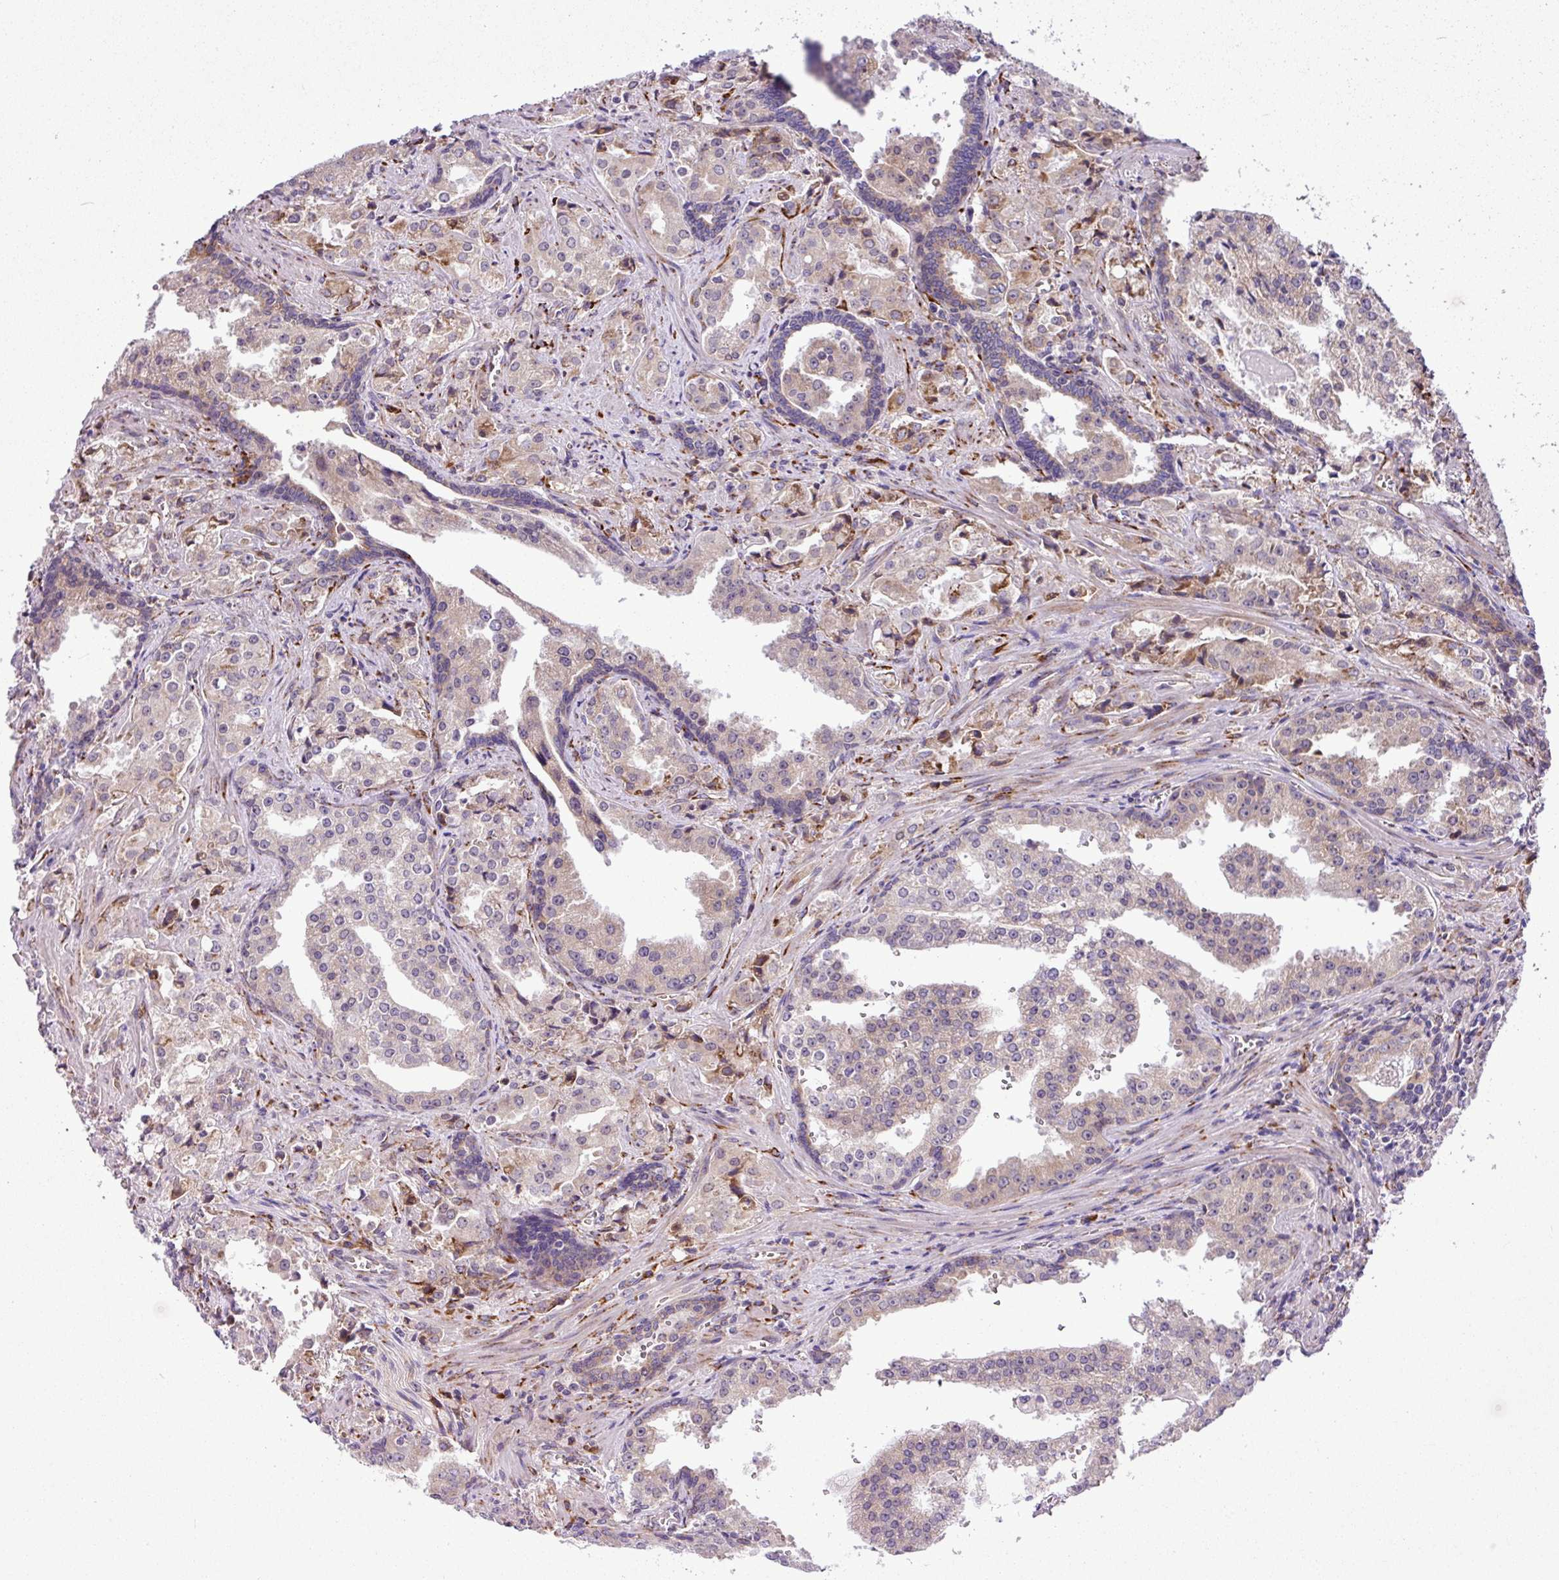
{"staining": {"intensity": "negative", "quantity": "none", "location": "none"}, "tissue": "prostate cancer", "cell_type": "Tumor cells", "image_type": "cancer", "snomed": [{"axis": "morphology", "description": "Adenocarcinoma, High grade"}, {"axis": "topography", "description": "Prostate"}], "caption": "Immunohistochemistry image of neoplastic tissue: human high-grade adenocarcinoma (prostate) stained with DAB (3,3'-diaminobenzidine) demonstrates no significant protein staining in tumor cells.", "gene": "CFAP97", "patient": {"sex": "male", "age": 68}}